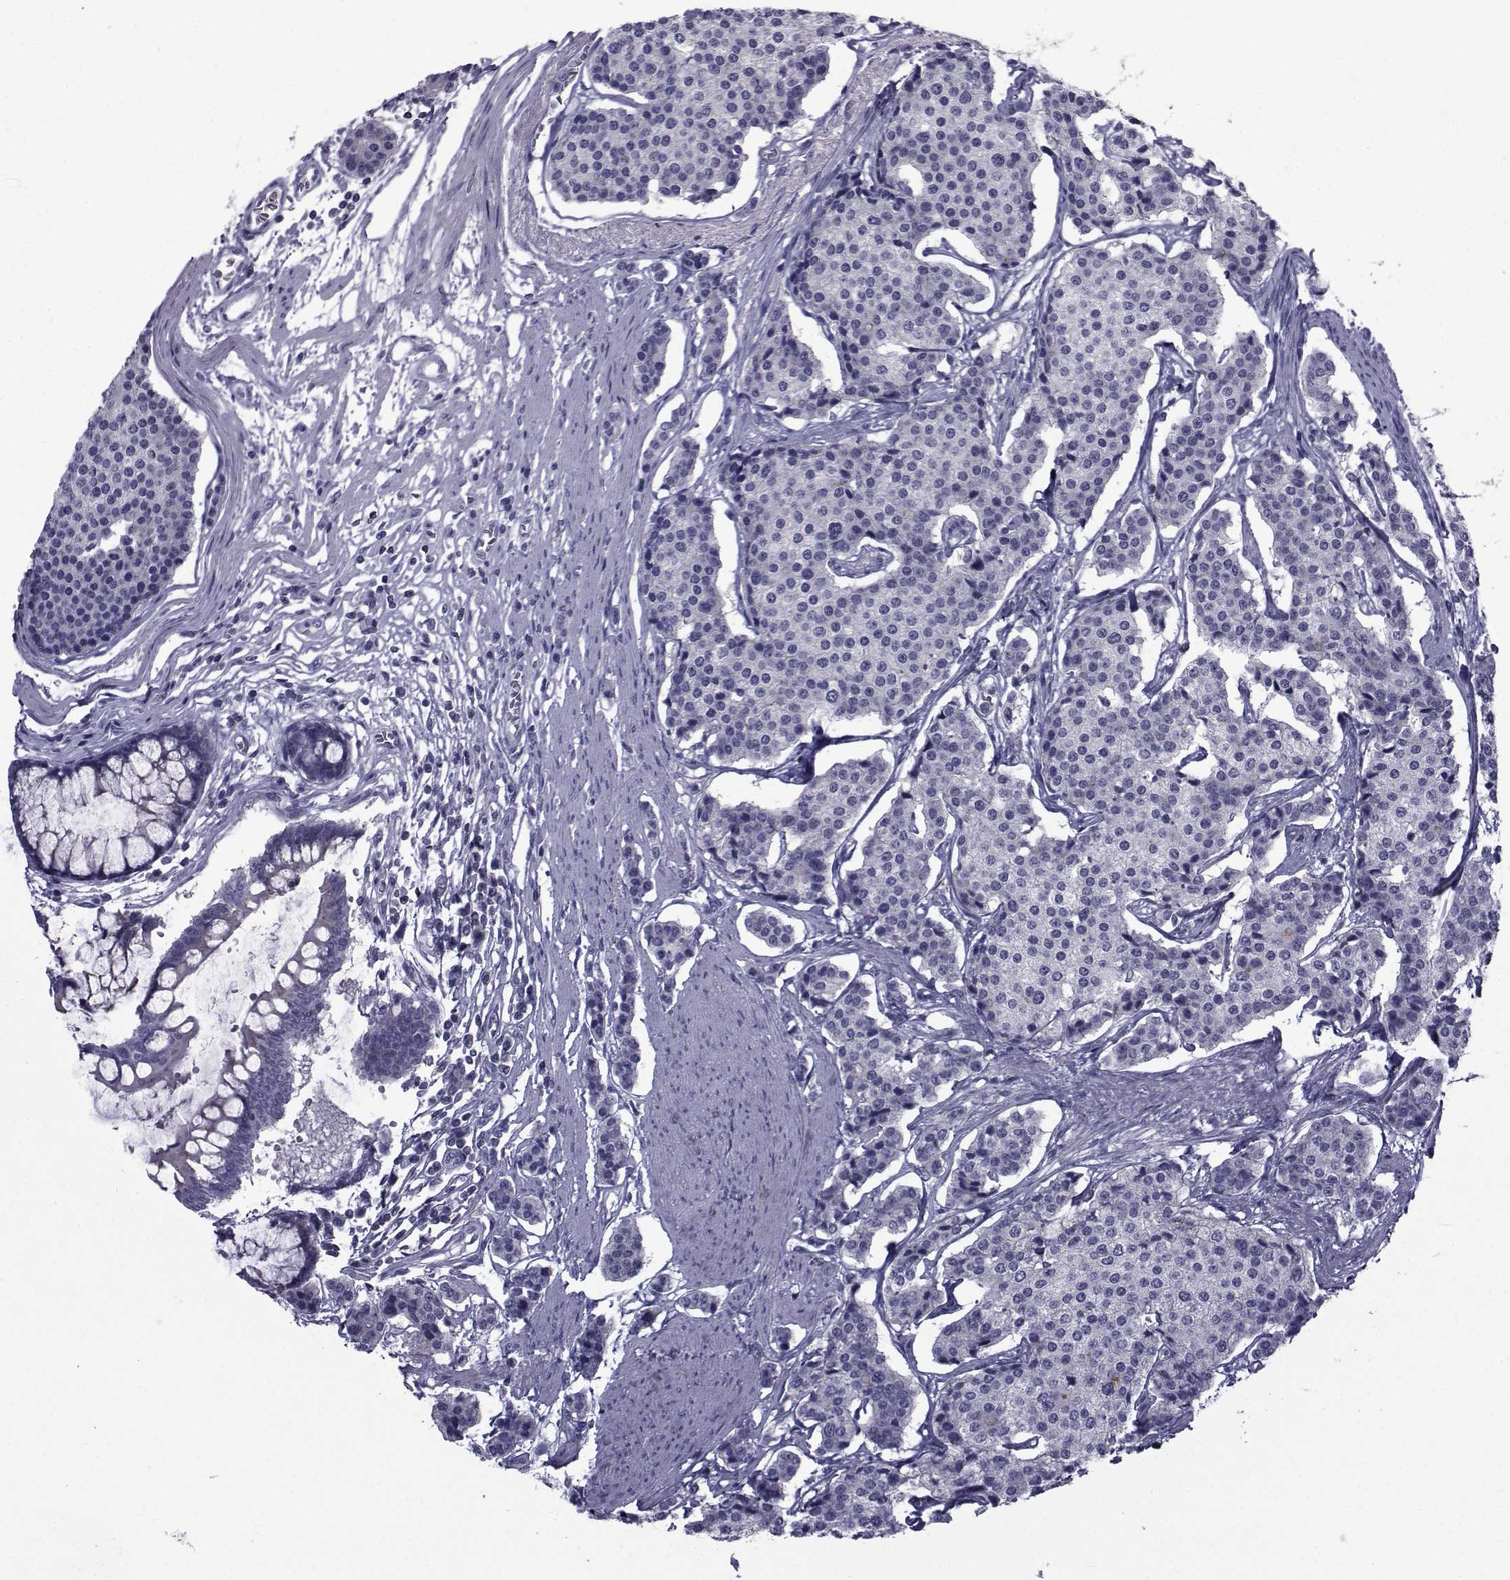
{"staining": {"intensity": "negative", "quantity": "none", "location": "none"}, "tissue": "carcinoid", "cell_type": "Tumor cells", "image_type": "cancer", "snomed": [{"axis": "morphology", "description": "Carcinoid, malignant, NOS"}, {"axis": "topography", "description": "Small intestine"}], "caption": "Immunohistochemistry micrograph of neoplastic tissue: human carcinoid stained with DAB (3,3'-diaminobenzidine) reveals no significant protein staining in tumor cells.", "gene": "PDE6H", "patient": {"sex": "female", "age": 65}}